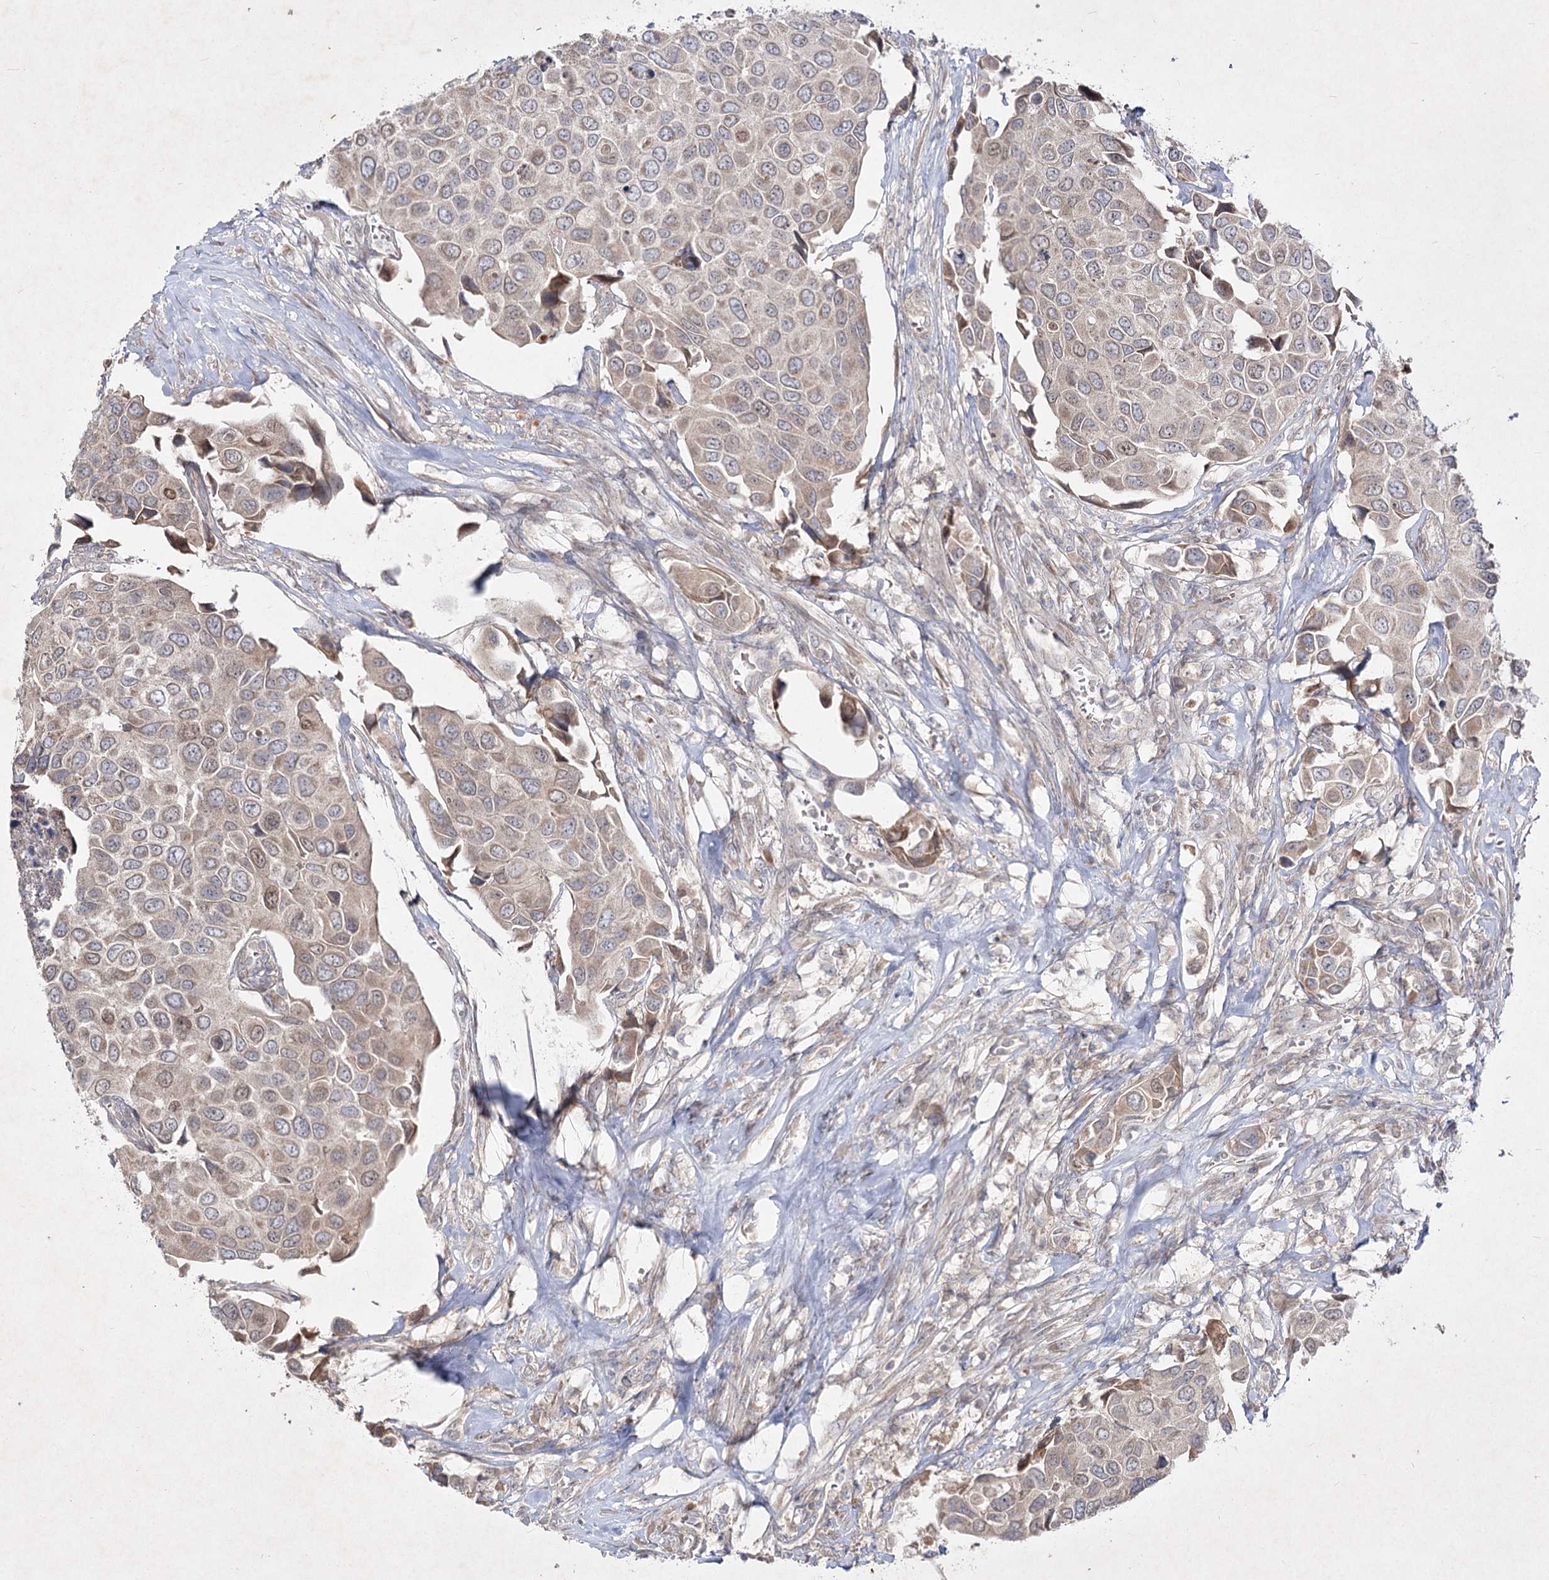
{"staining": {"intensity": "weak", "quantity": ">75%", "location": "cytoplasmic/membranous"}, "tissue": "urothelial cancer", "cell_type": "Tumor cells", "image_type": "cancer", "snomed": [{"axis": "morphology", "description": "Urothelial carcinoma, High grade"}, {"axis": "topography", "description": "Urinary bladder"}], "caption": "Urothelial carcinoma (high-grade) stained for a protein reveals weak cytoplasmic/membranous positivity in tumor cells. The staining is performed using DAB brown chromogen to label protein expression. The nuclei are counter-stained blue using hematoxylin.", "gene": "CIB2", "patient": {"sex": "male", "age": 74}}